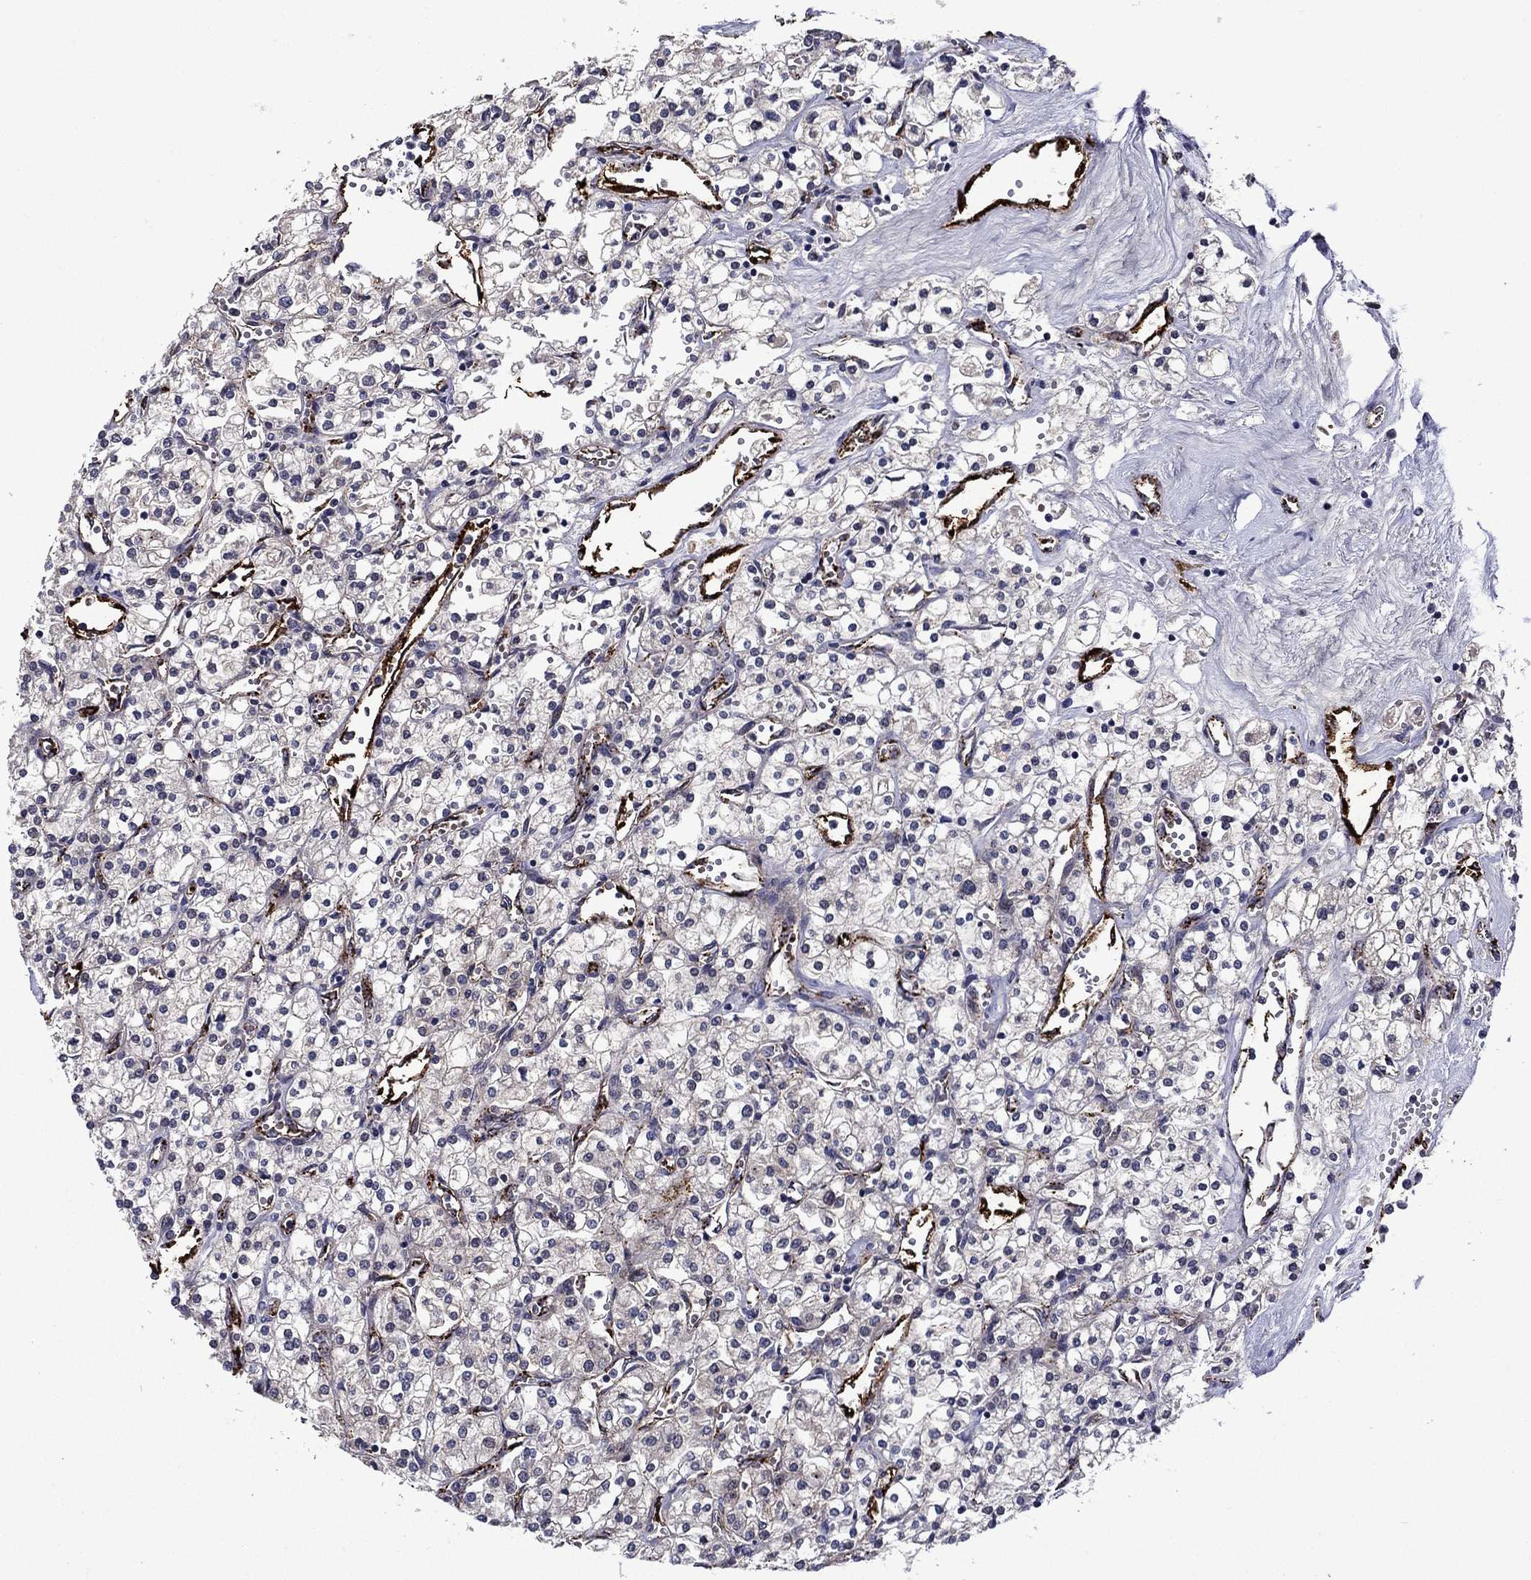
{"staining": {"intensity": "negative", "quantity": "none", "location": "none"}, "tissue": "renal cancer", "cell_type": "Tumor cells", "image_type": "cancer", "snomed": [{"axis": "morphology", "description": "Adenocarcinoma, NOS"}, {"axis": "topography", "description": "Kidney"}], "caption": "Immunohistochemistry (IHC) micrograph of neoplastic tissue: renal adenocarcinoma stained with DAB exhibits no significant protein positivity in tumor cells. (DAB (3,3'-diaminobenzidine) immunohistochemistry (IHC) visualized using brightfield microscopy, high magnification).", "gene": "SLITRK1", "patient": {"sex": "male", "age": 80}}